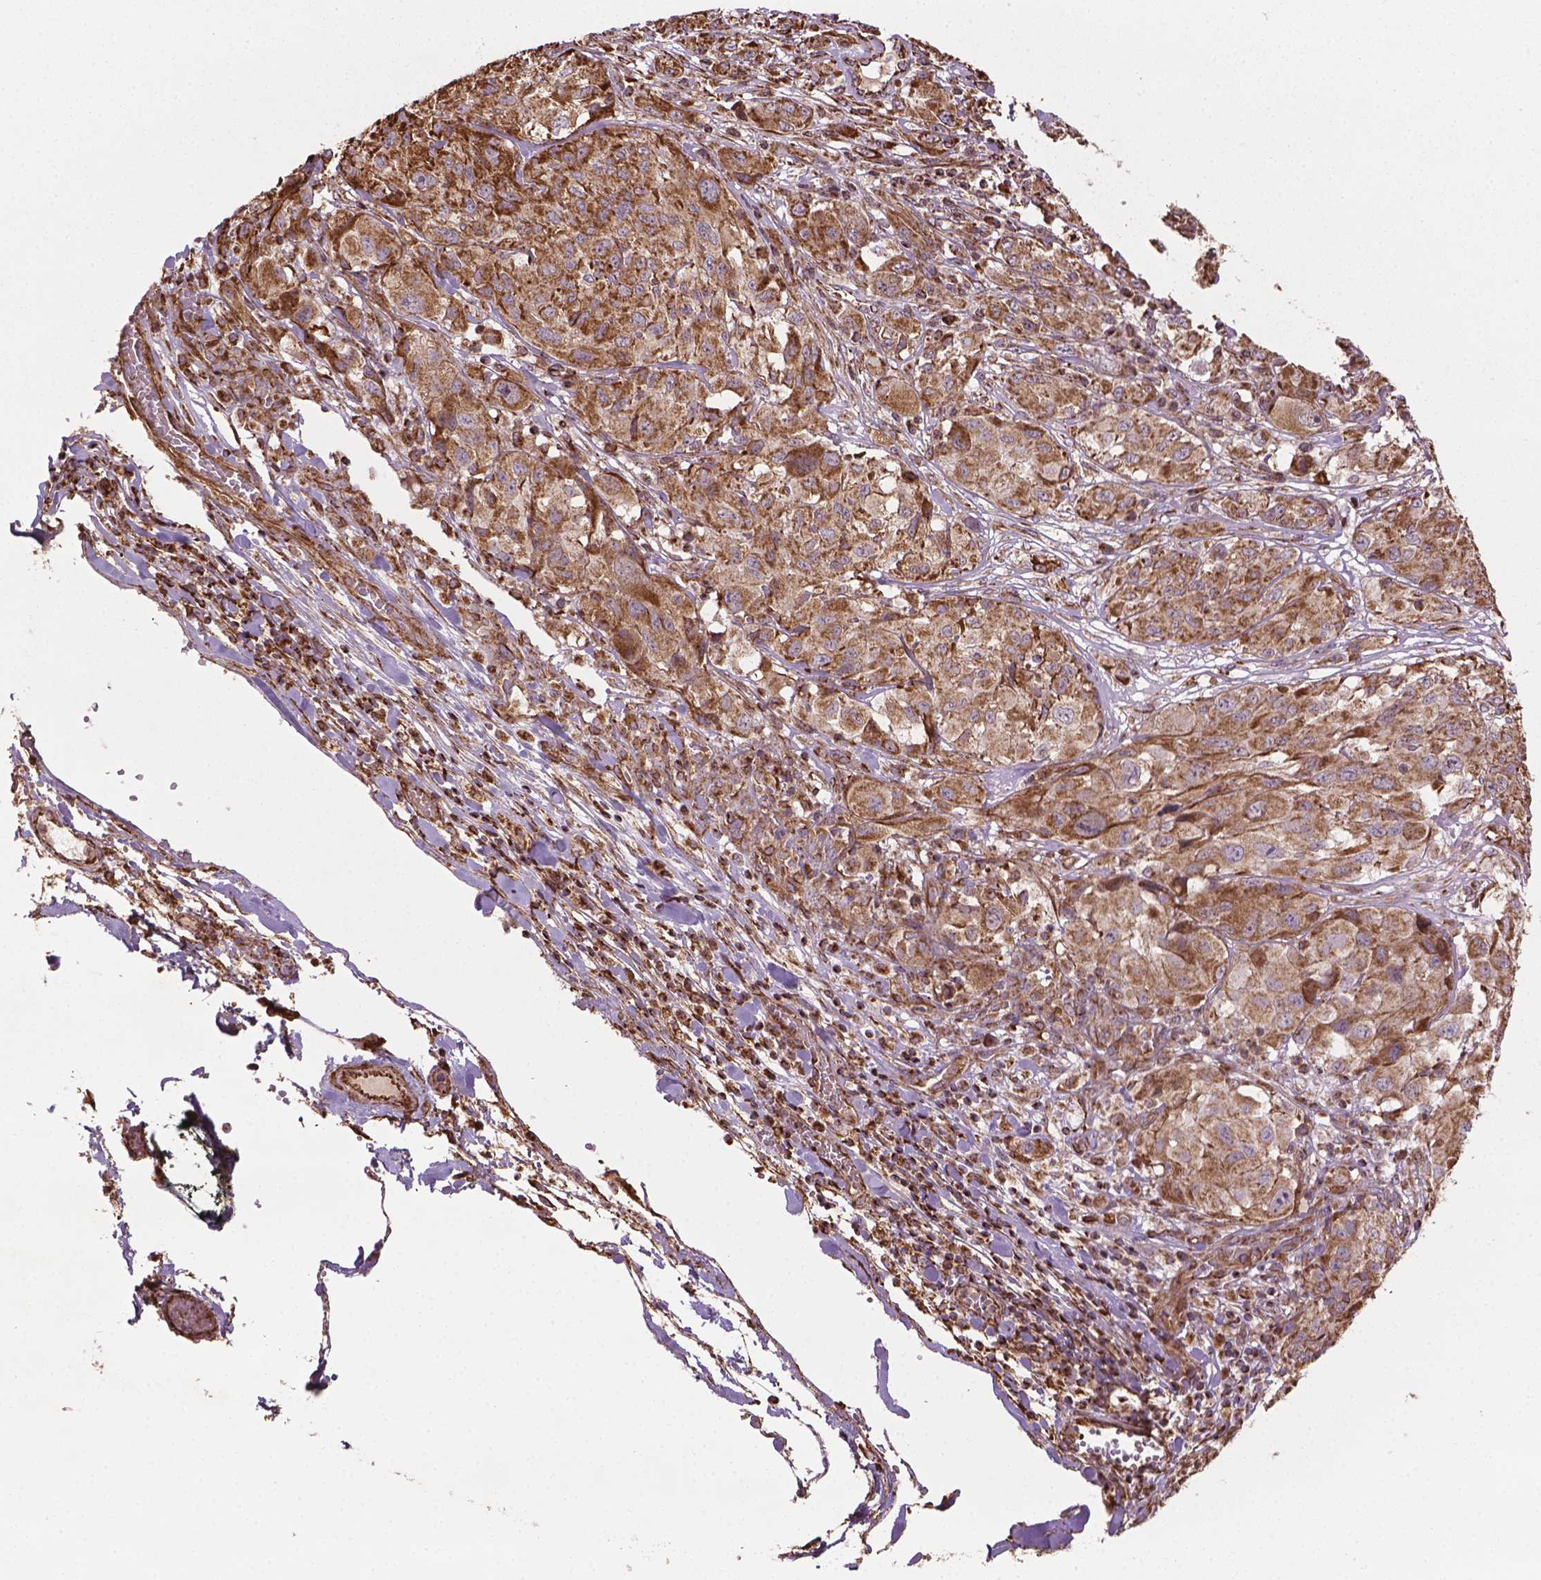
{"staining": {"intensity": "moderate", "quantity": ">75%", "location": "cytoplasmic/membranous"}, "tissue": "melanoma", "cell_type": "Tumor cells", "image_type": "cancer", "snomed": [{"axis": "morphology", "description": "Malignant melanoma, NOS"}, {"axis": "topography", "description": "Skin"}], "caption": "Melanoma stained with immunohistochemistry (IHC) exhibits moderate cytoplasmic/membranous positivity in about >75% of tumor cells.", "gene": "HS3ST3A1", "patient": {"sex": "female", "age": 91}}